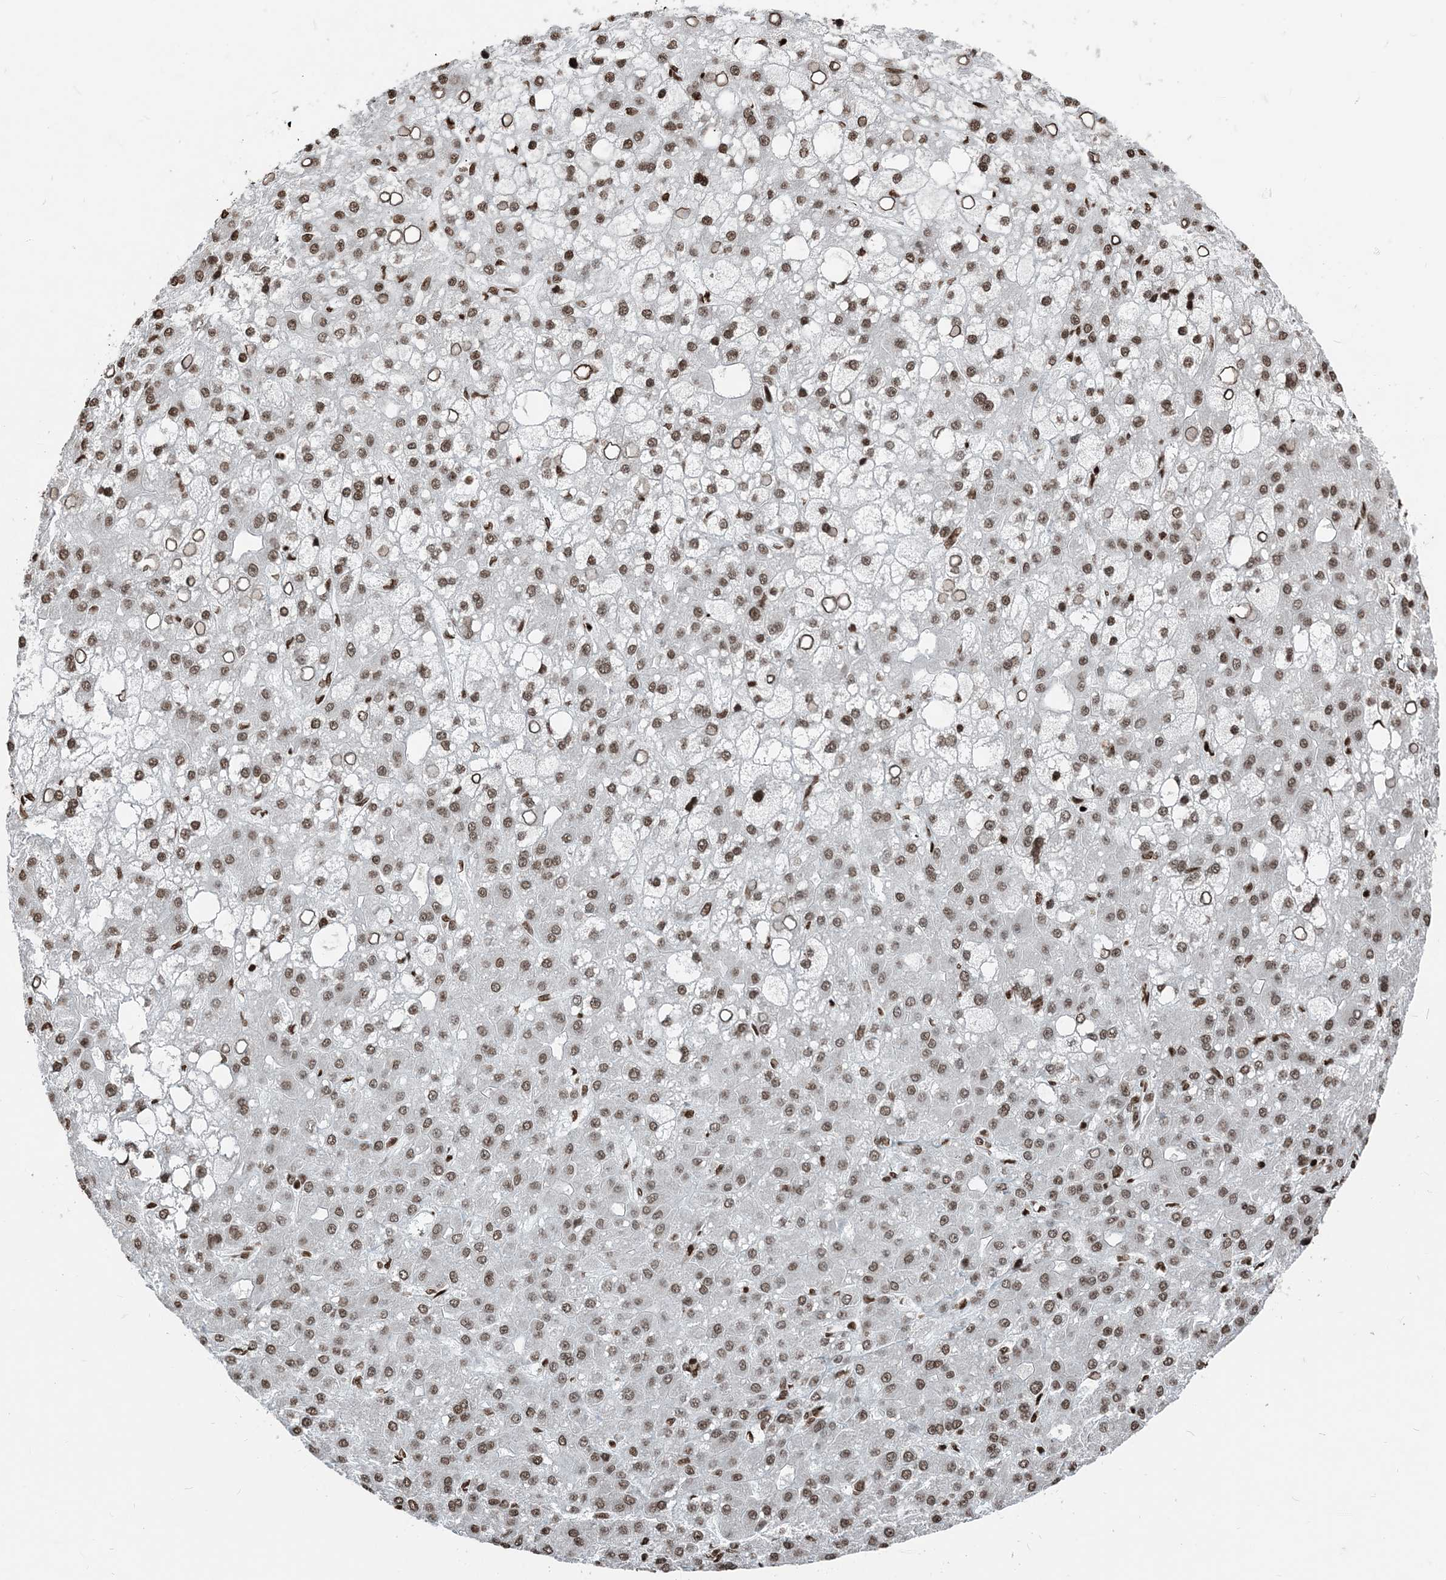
{"staining": {"intensity": "moderate", "quantity": ">75%", "location": "nuclear"}, "tissue": "liver cancer", "cell_type": "Tumor cells", "image_type": "cancer", "snomed": [{"axis": "morphology", "description": "Carcinoma, Hepatocellular, NOS"}, {"axis": "topography", "description": "Liver"}], "caption": "Tumor cells show medium levels of moderate nuclear staining in approximately >75% of cells in human hepatocellular carcinoma (liver).", "gene": "H3-3B", "patient": {"sex": "male", "age": 67}}